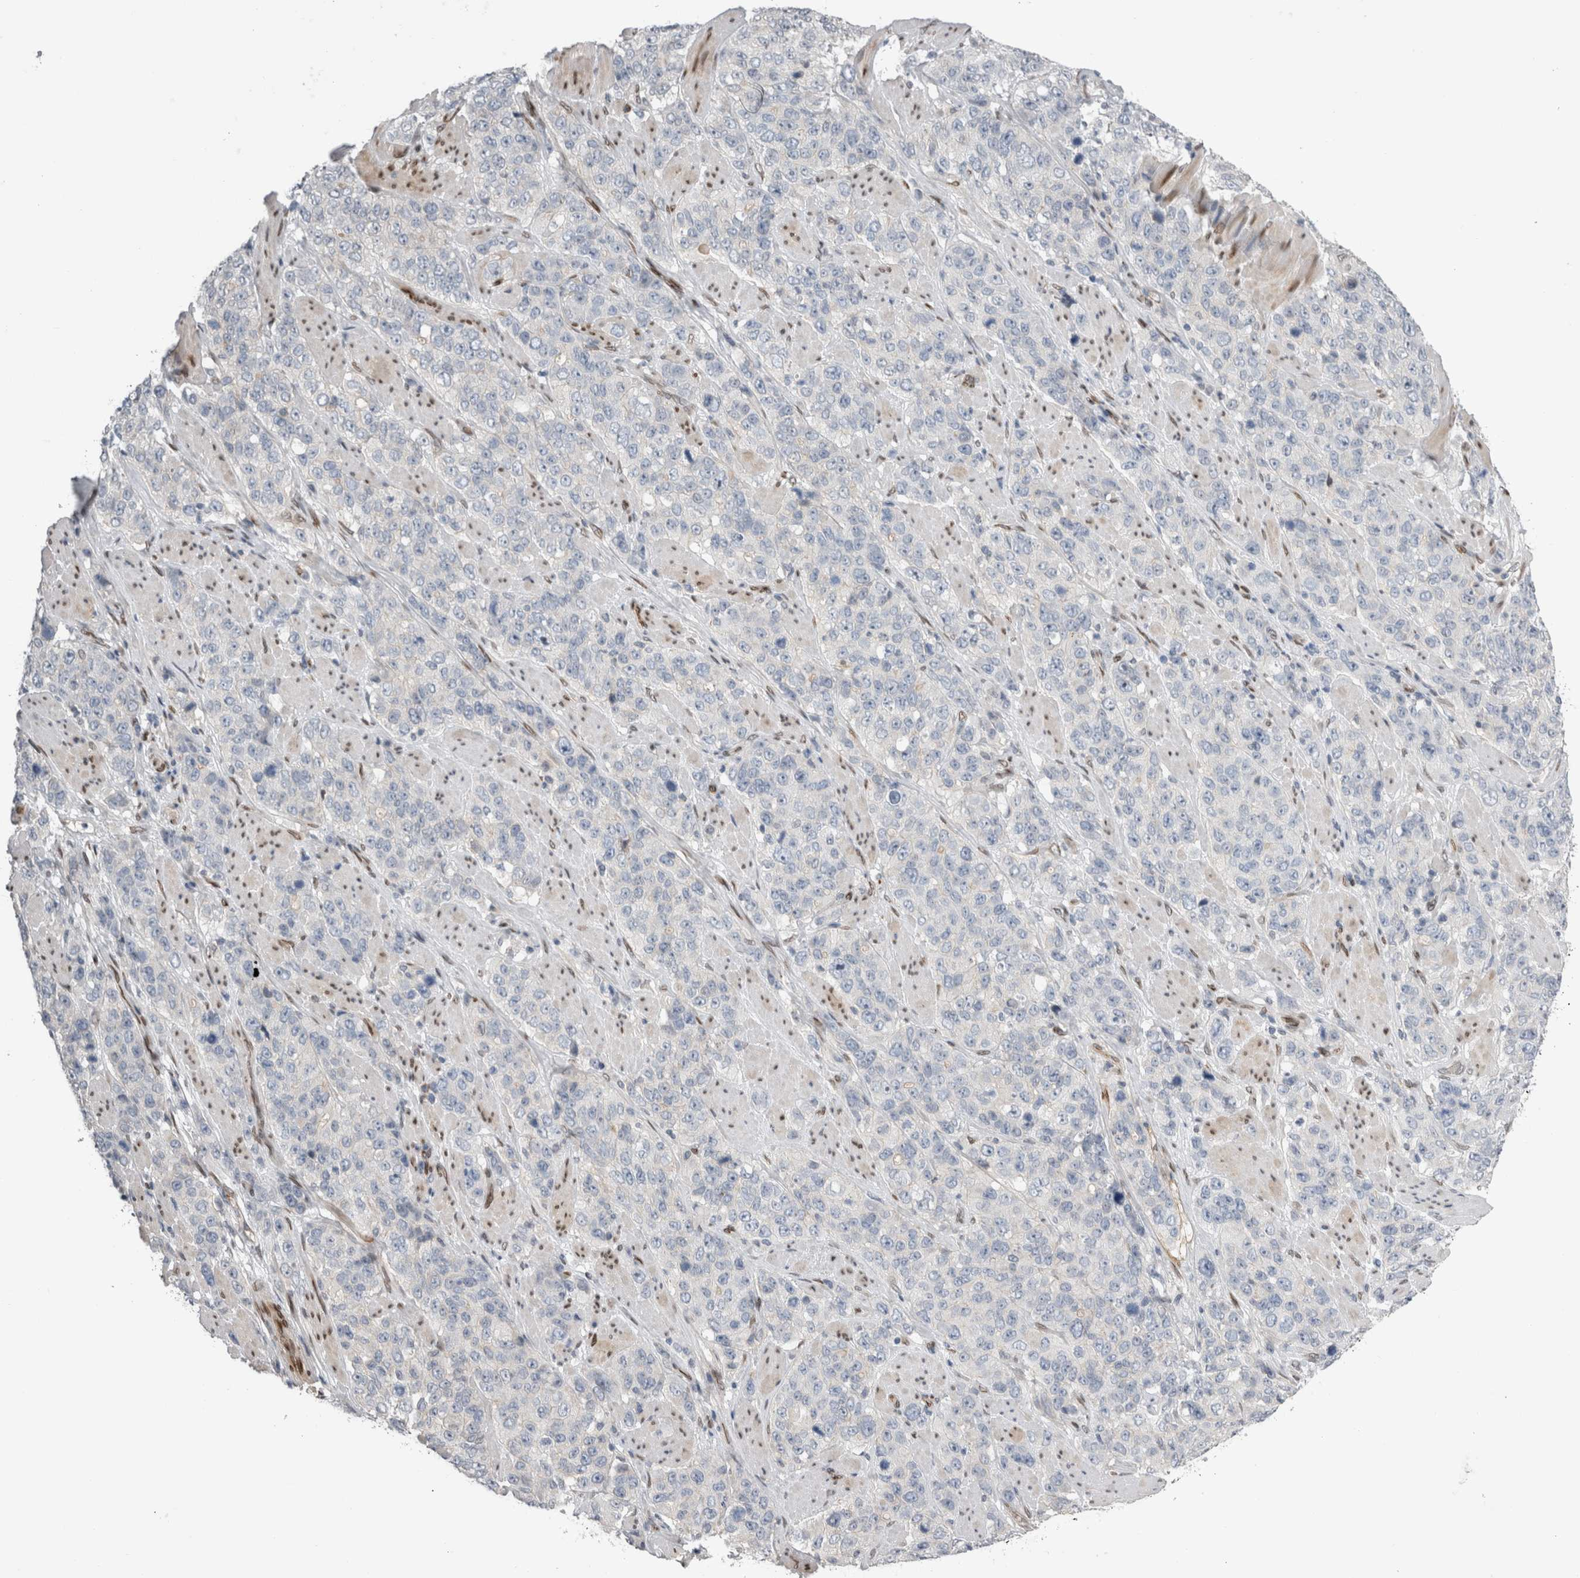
{"staining": {"intensity": "negative", "quantity": "none", "location": "none"}, "tissue": "stomach cancer", "cell_type": "Tumor cells", "image_type": "cancer", "snomed": [{"axis": "morphology", "description": "Adenocarcinoma, NOS"}, {"axis": "topography", "description": "Stomach"}], "caption": "The histopathology image exhibits no significant positivity in tumor cells of adenocarcinoma (stomach).", "gene": "DMTN", "patient": {"sex": "male", "age": 48}}